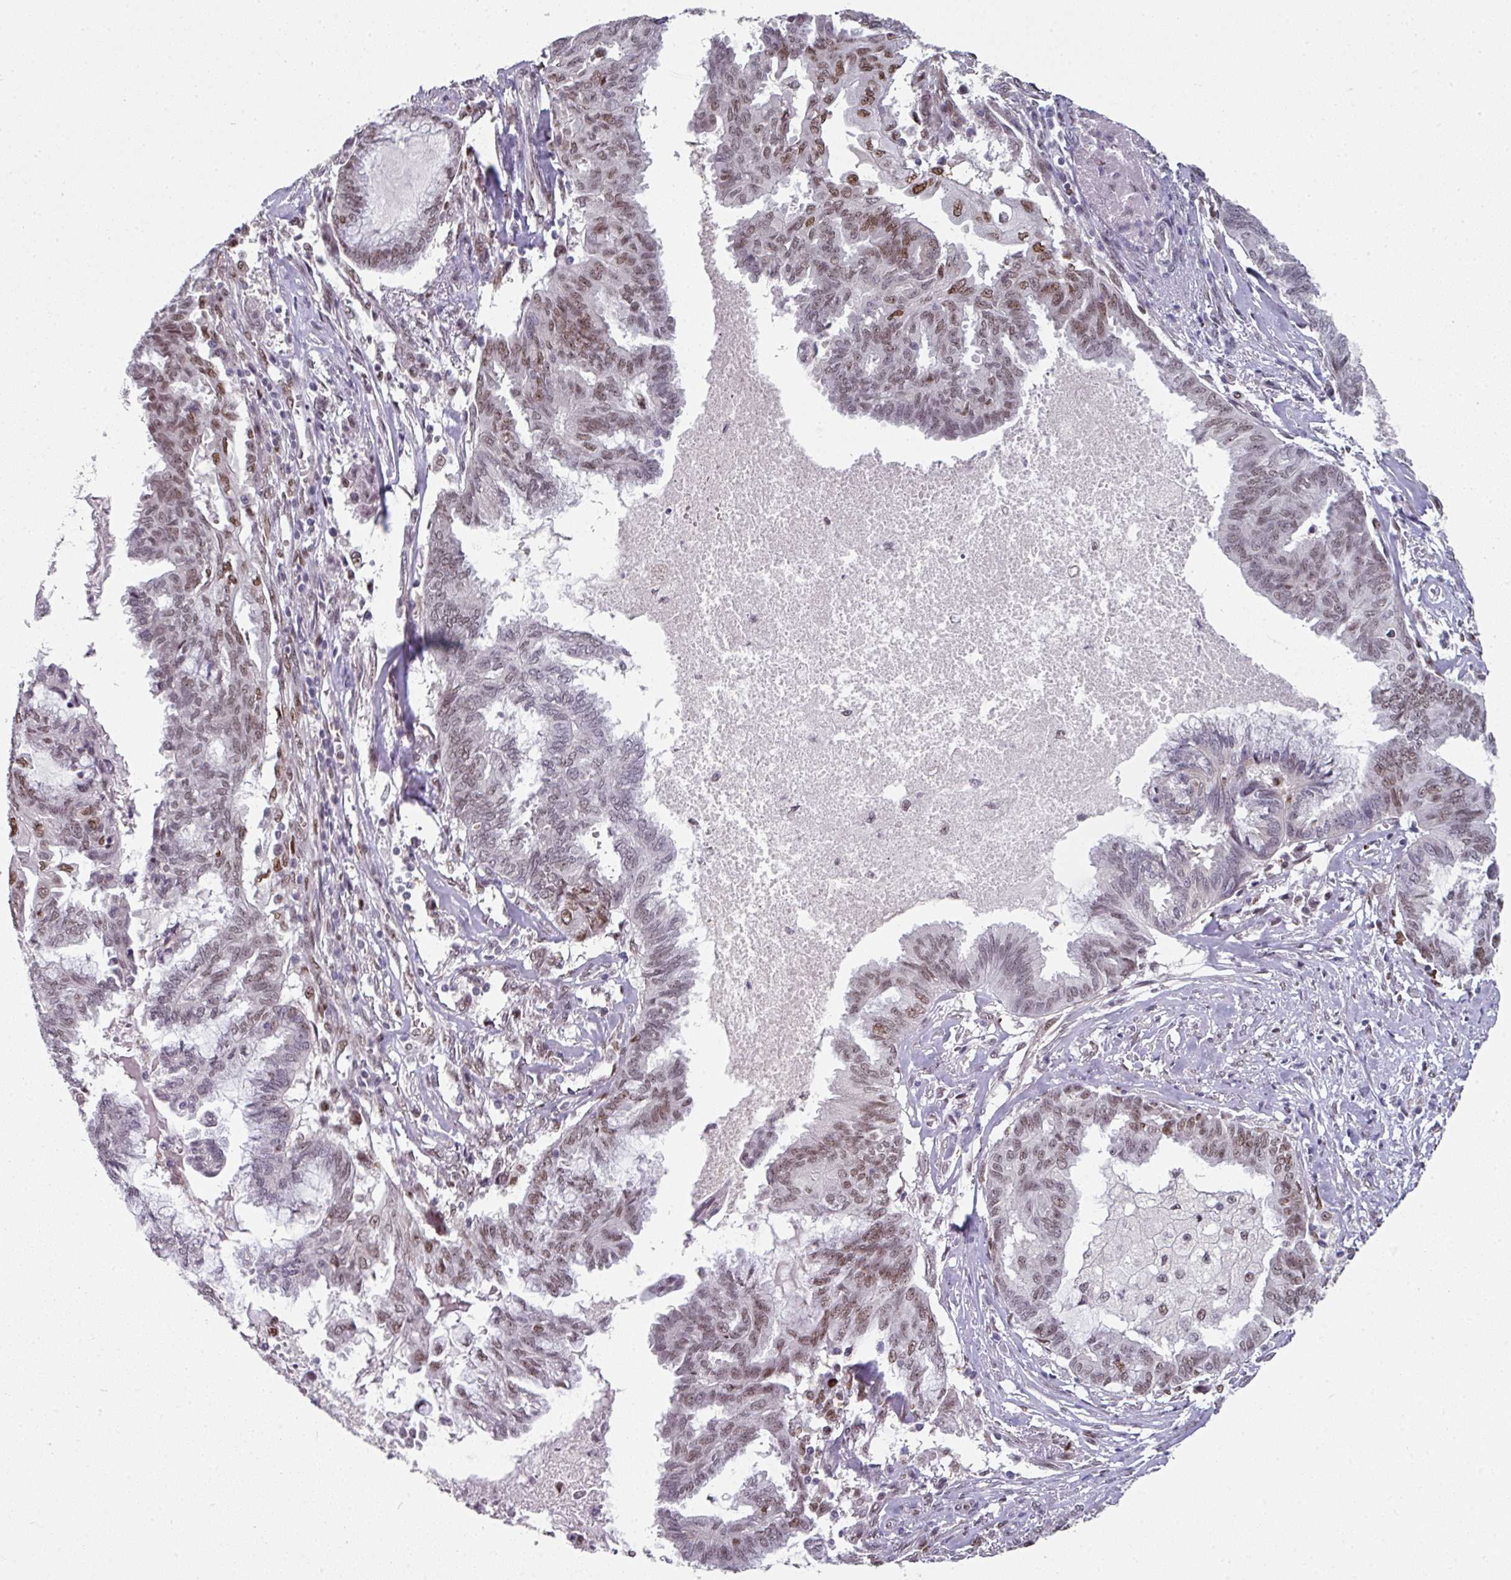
{"staining": {"intensity": "moderate", "quantity": "25%-75%", "location": "nuclear"}, "tissue": "endometrial cancer", "cell_type": "Tumor cells", "image_type": "cancer", "snomed": [{"axis": "morphology", "description": "Adenocarcinoma, NOS"}, {"axis": "topography", "description": "Endometrium"}], "caption": "The micrograph exhibits immunohistochemical staining of adenocarcinoma (endometrial). There is moderate nuclear staining is seen in approximately 25%-75% of tumor cells. Immunohistochemistry stains the protein in brown and the nuclei are stained blue.", "gene": "RAD50", "patient": {"sex": "female", "age": 86}}